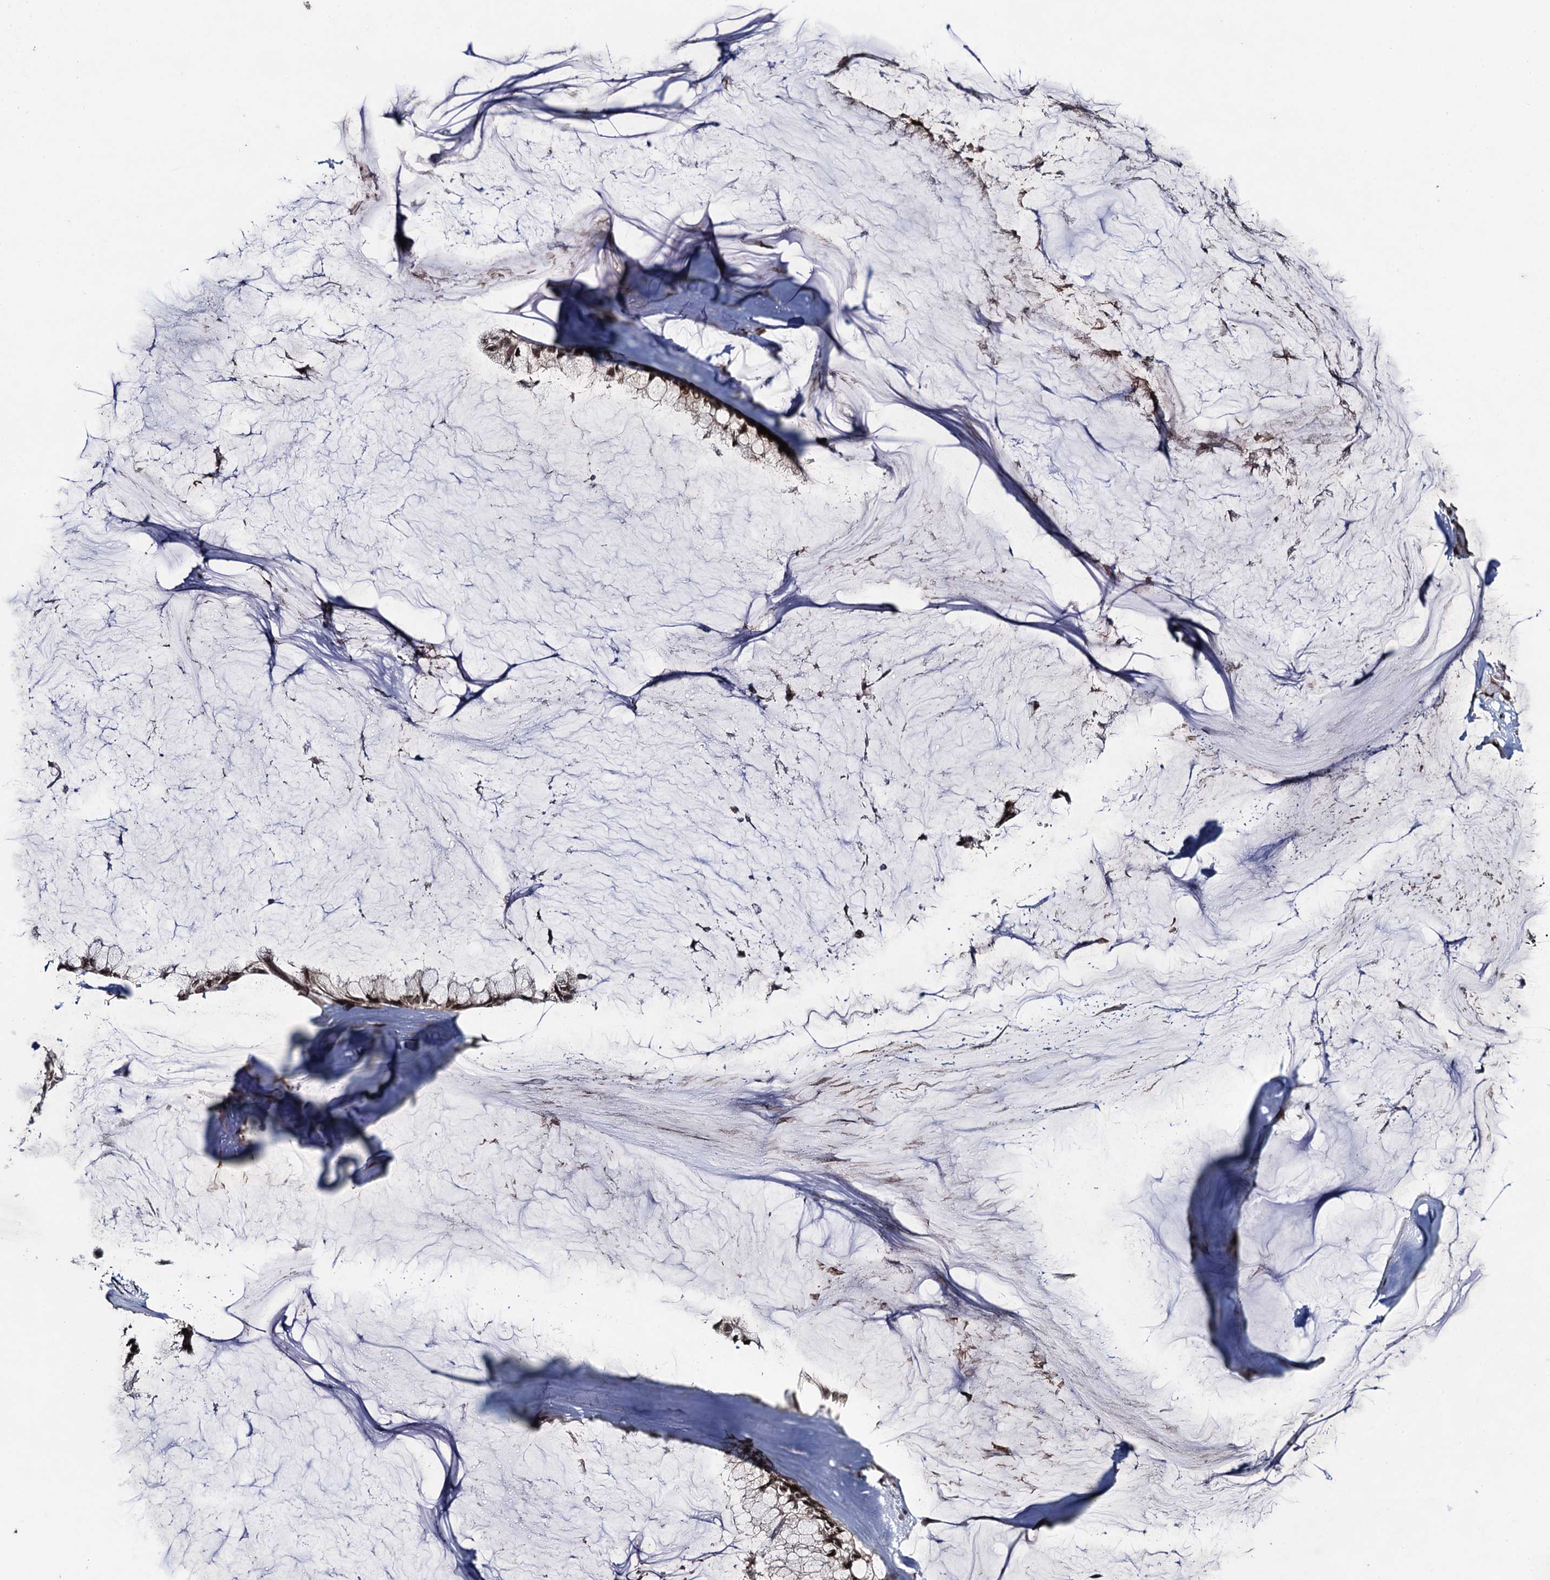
{"staining": {"intensity": "moderate", "quantity": ">75%", "location": "cytoplasmic/membranous,nuclear"}, "tissue": "ovarian cancer", "cell_type": "Tumor cells", "image_type": "cancer", "snomed": [{"axis": "morphology", "description": "Cystadenocarcinoma, mucinous, NOS"}, {"axis": "topography", "description": "Ovary"}], "caption": "Immunohistochemistry of human ovarian mucinous cystadenocarcinoma exhibits medium levels of moderate cytoplasmic/membranous and nuclear positivity in approximately >75% of tumor cells. (IHC, brightfield microscopy, high magnification).", "gene": "ZNF169", "patient": {"sex": "female", "age": 39}}